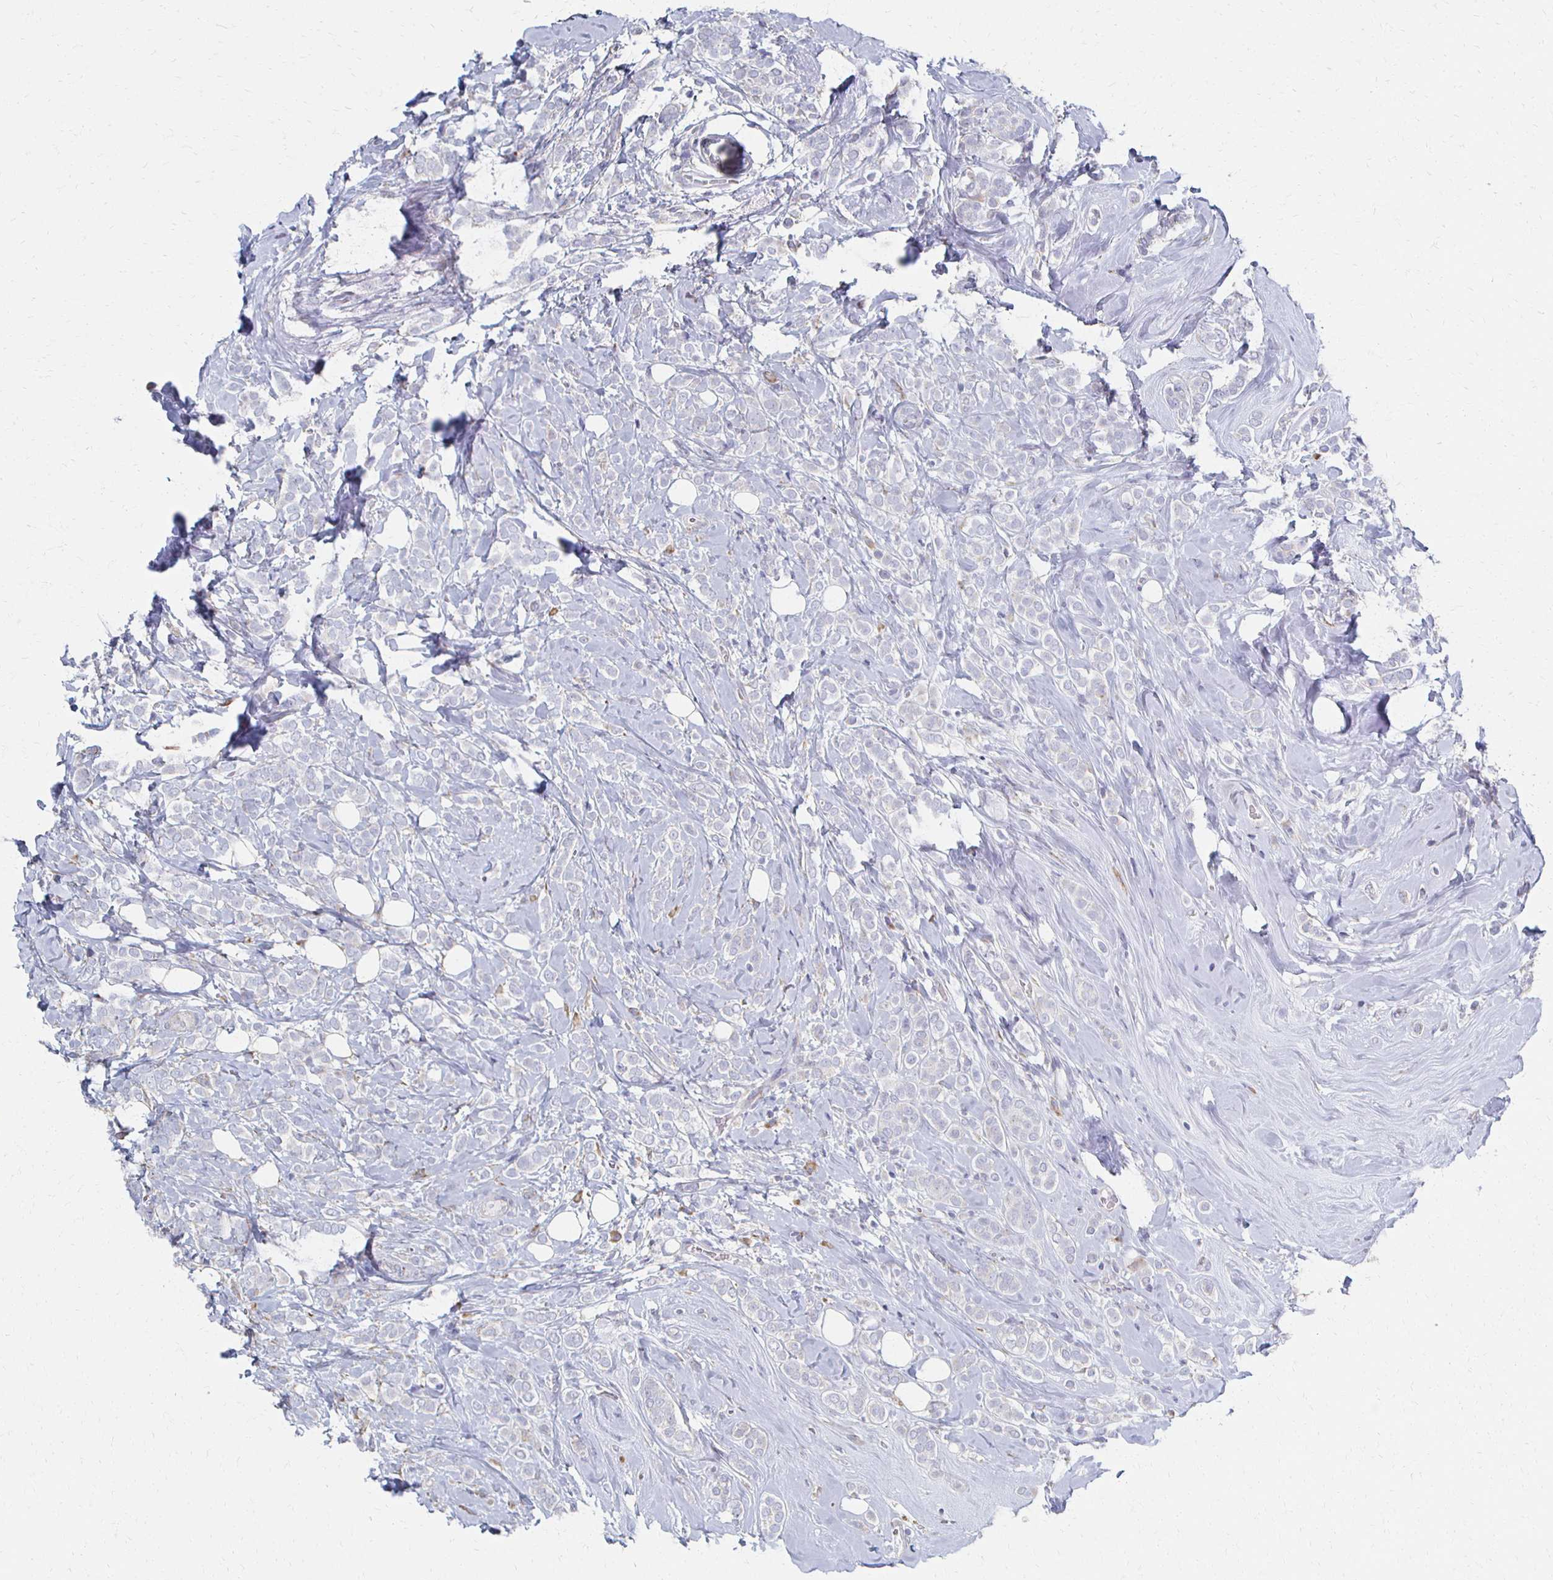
{"staining": {"intensity": "negative", "quantity": "none", "location": "none"}, "tissue": "breast cancer", "cell_type": "Tumor cells", "image_type": "cancer", "snomed": [{"axis": "morphology", "description": "Lobular carcinoma"}, {"axis": "topography", "description": "Breast"}], "caption": "Immunohistochemistry (IHC) image of neoplastic tissue: human breast cancer stained with DAB demonstrates no significant protein staining in tumor cells.", "gene": "ATP1A3", "patient": {"sex": "female", "age": 49}}